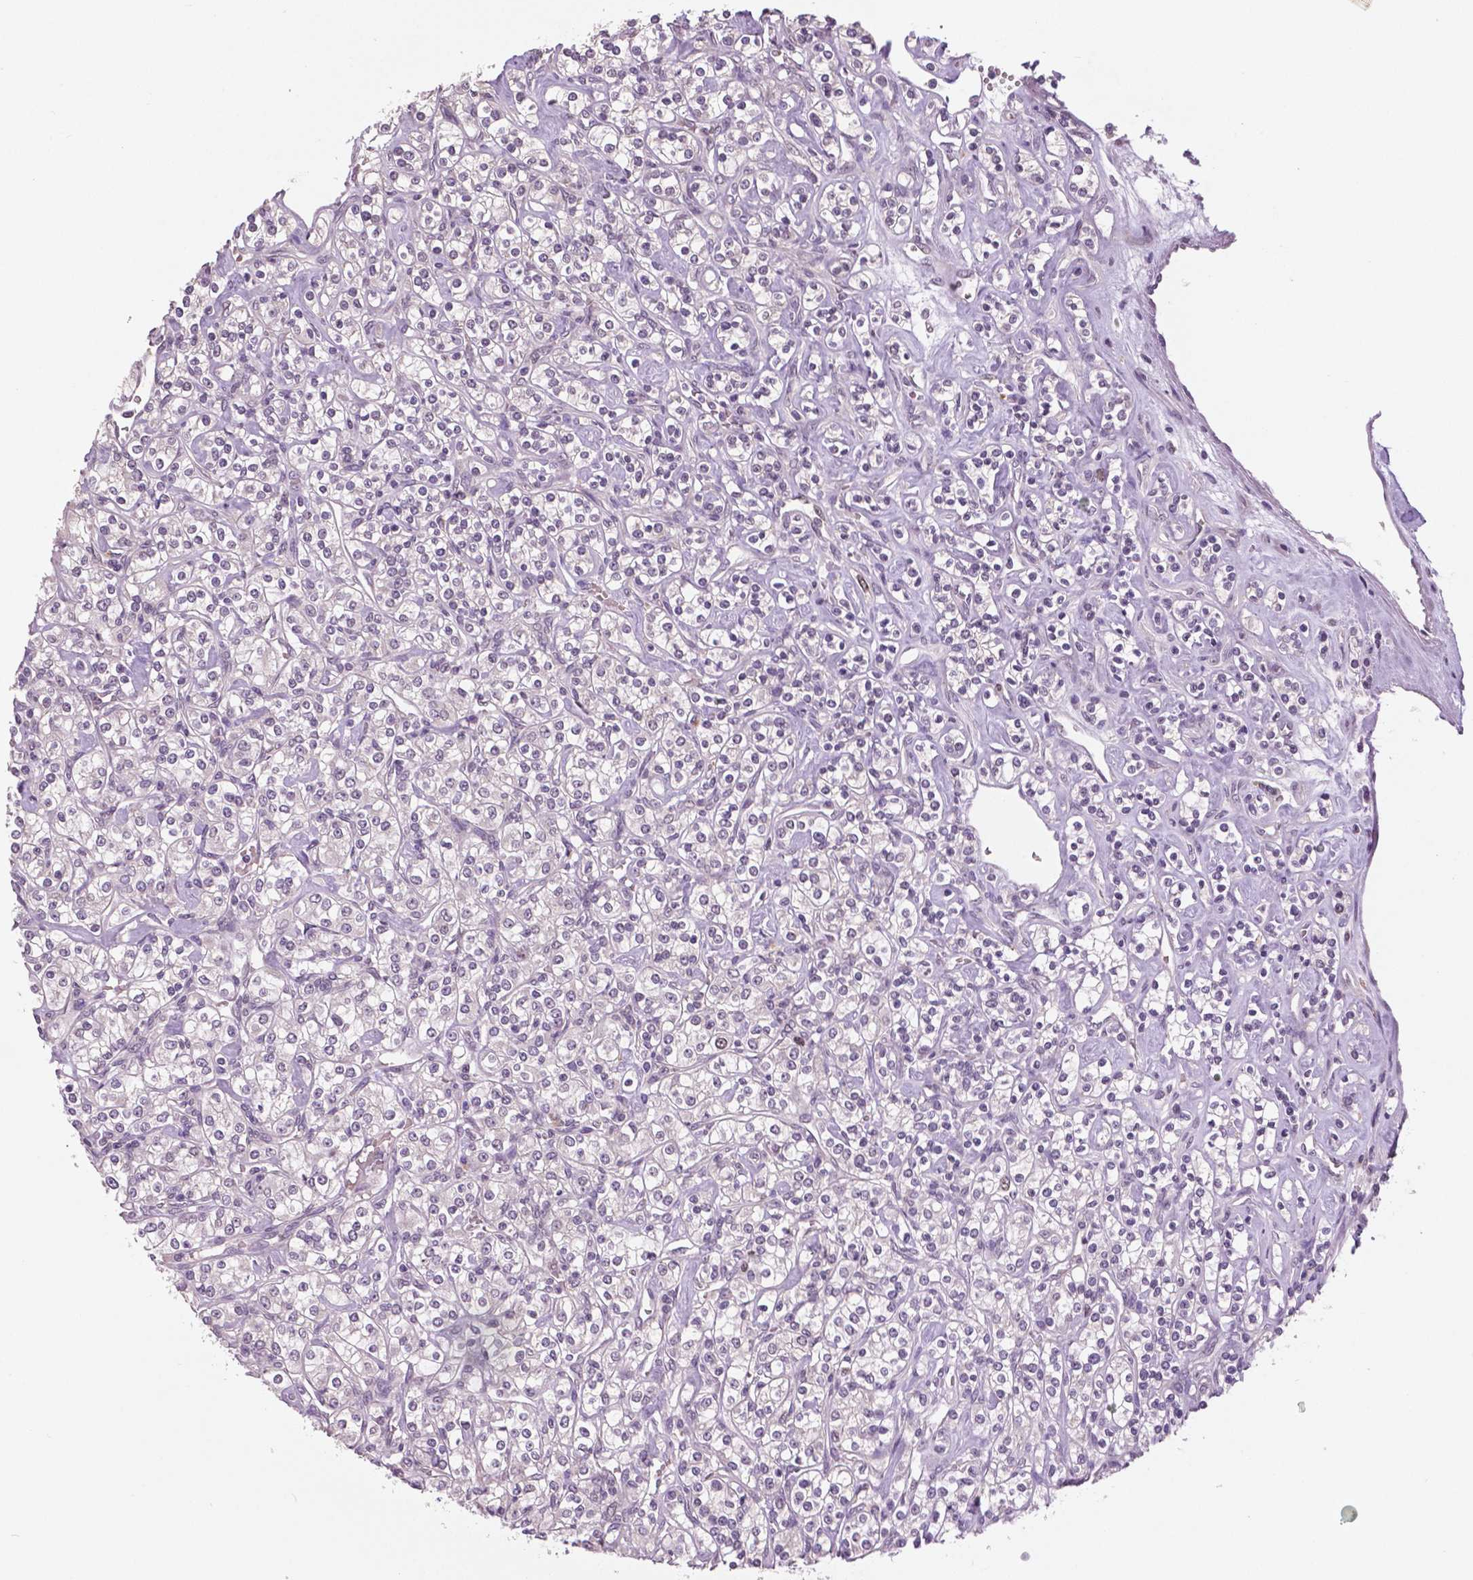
{"staining": {"intensity": "negative", "quantity": "none", "location": "none"}, "tissue": "renal cancer", "cell_type": "Tumor cells", "image_type": "cancer", "snomed": [{"axis": "morphology", "description": "Adenocarcinoma, NOS"}, {"axis": "topography", "description": "Kidney"}], "caption": "DAB immunohistochemical staining of renal cancer (adenocarcinoma) exhibits no significant positivity in tumor cells. (IHC, brightfield microscopy, high magnification).", "gene": "MKI67", "patient": {"sex": "male", "age": 77}}